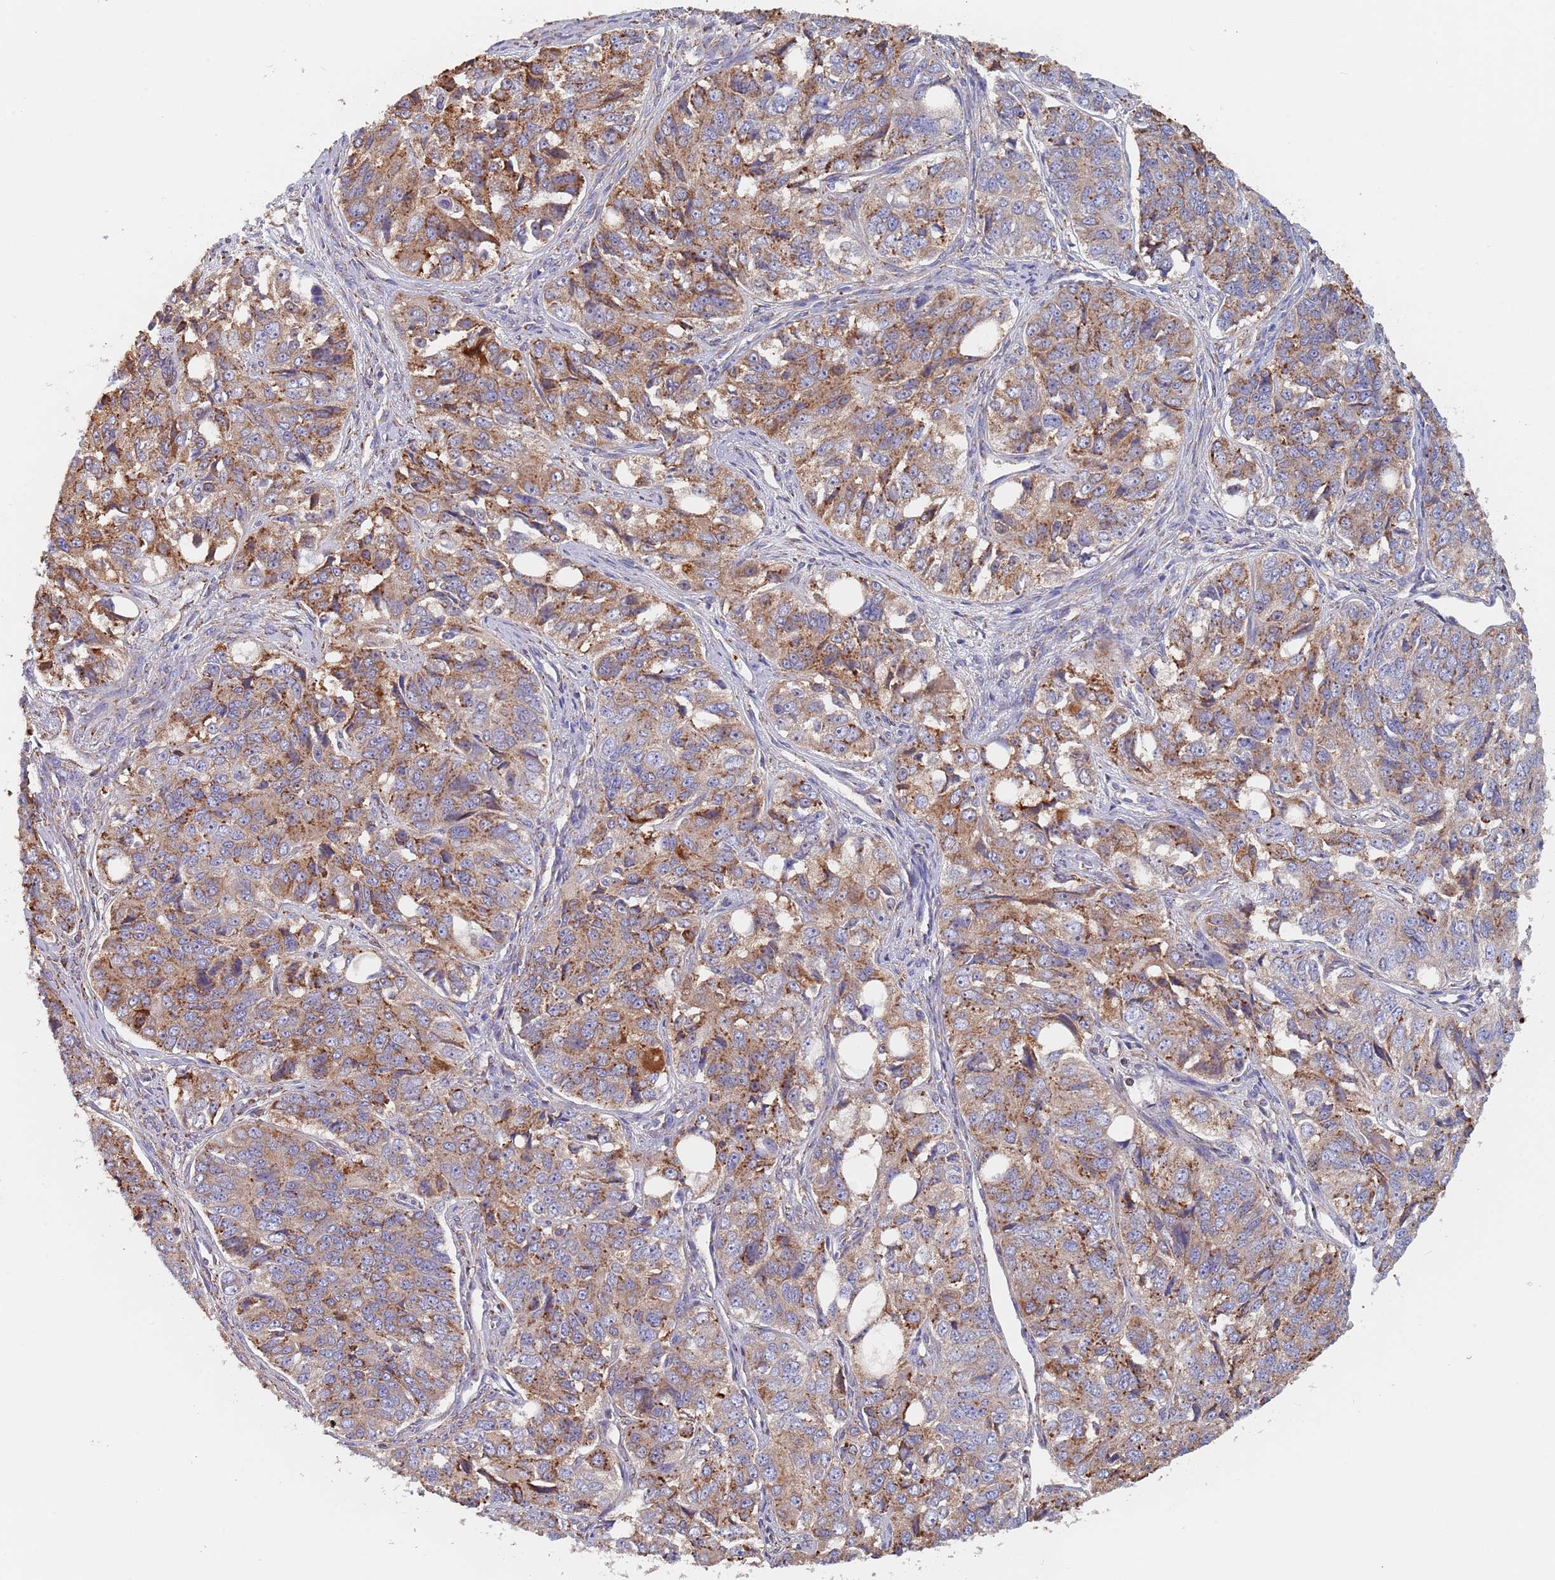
{"staining": {"intensity": "moderate", "quantity": ">75%", "location": "cytoplasmic/membranous"}, "tissue": "ovarian cancer", "cell_type": "Tumor cells", "image_type": "cancer", "snomed": [{"axis": "morphology", "description": "Carcinoma, endometroid"}, {"axis": "topography", "description": "Ovary"}], "caption": "Endometroid carcinoma (ovarian) was stained to show a protein in brown. There is medium levels of moderate cytoplasmic/membranous staining in about >75% of tumor cells.", "gene": "DCUN1D3", "patient": {"sex": "female", "age": 51}}